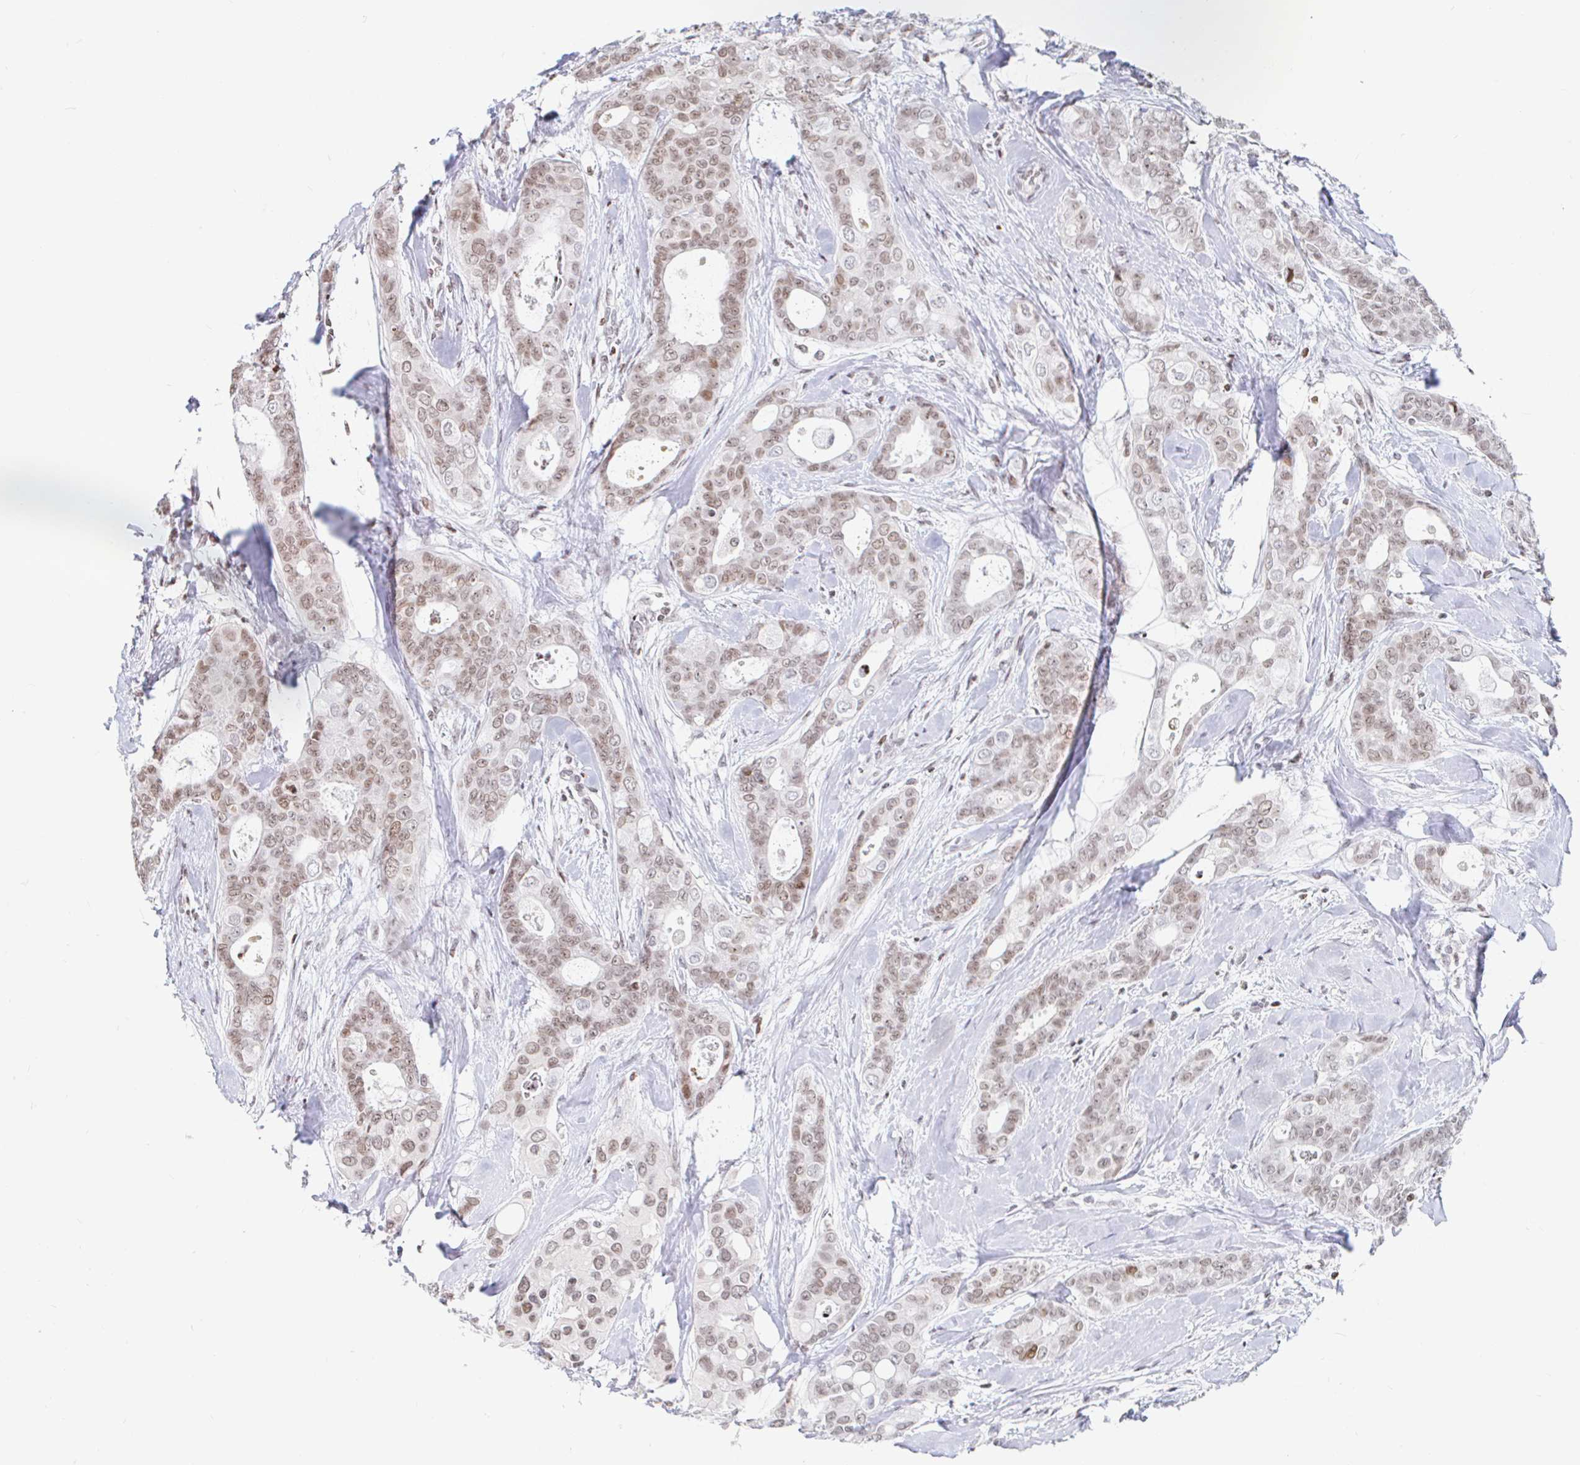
{"staining": {"intensity": "weak", "quantity": ">75%", "location": "nuclear"}, "tissue": "breast cancer", "cell_type": "Tumor cells", "image_type": "cancer", "snomed": [{"axis": "morphology", "description": "Duct carcinoma"}, {"axis": "topography", "description": "Breast"}], "caption": "Weak nuclear protein positivity is appreciated in approximately >75% of tumor cells in breast infiltrating ductal carcinoma. Using DAB (brown) and hematoxylin (blue) stains, captured at high magnification using brightfield microscopy.", "gene": "HOXC10", "patient": {"sex": "female", "age": 45}}